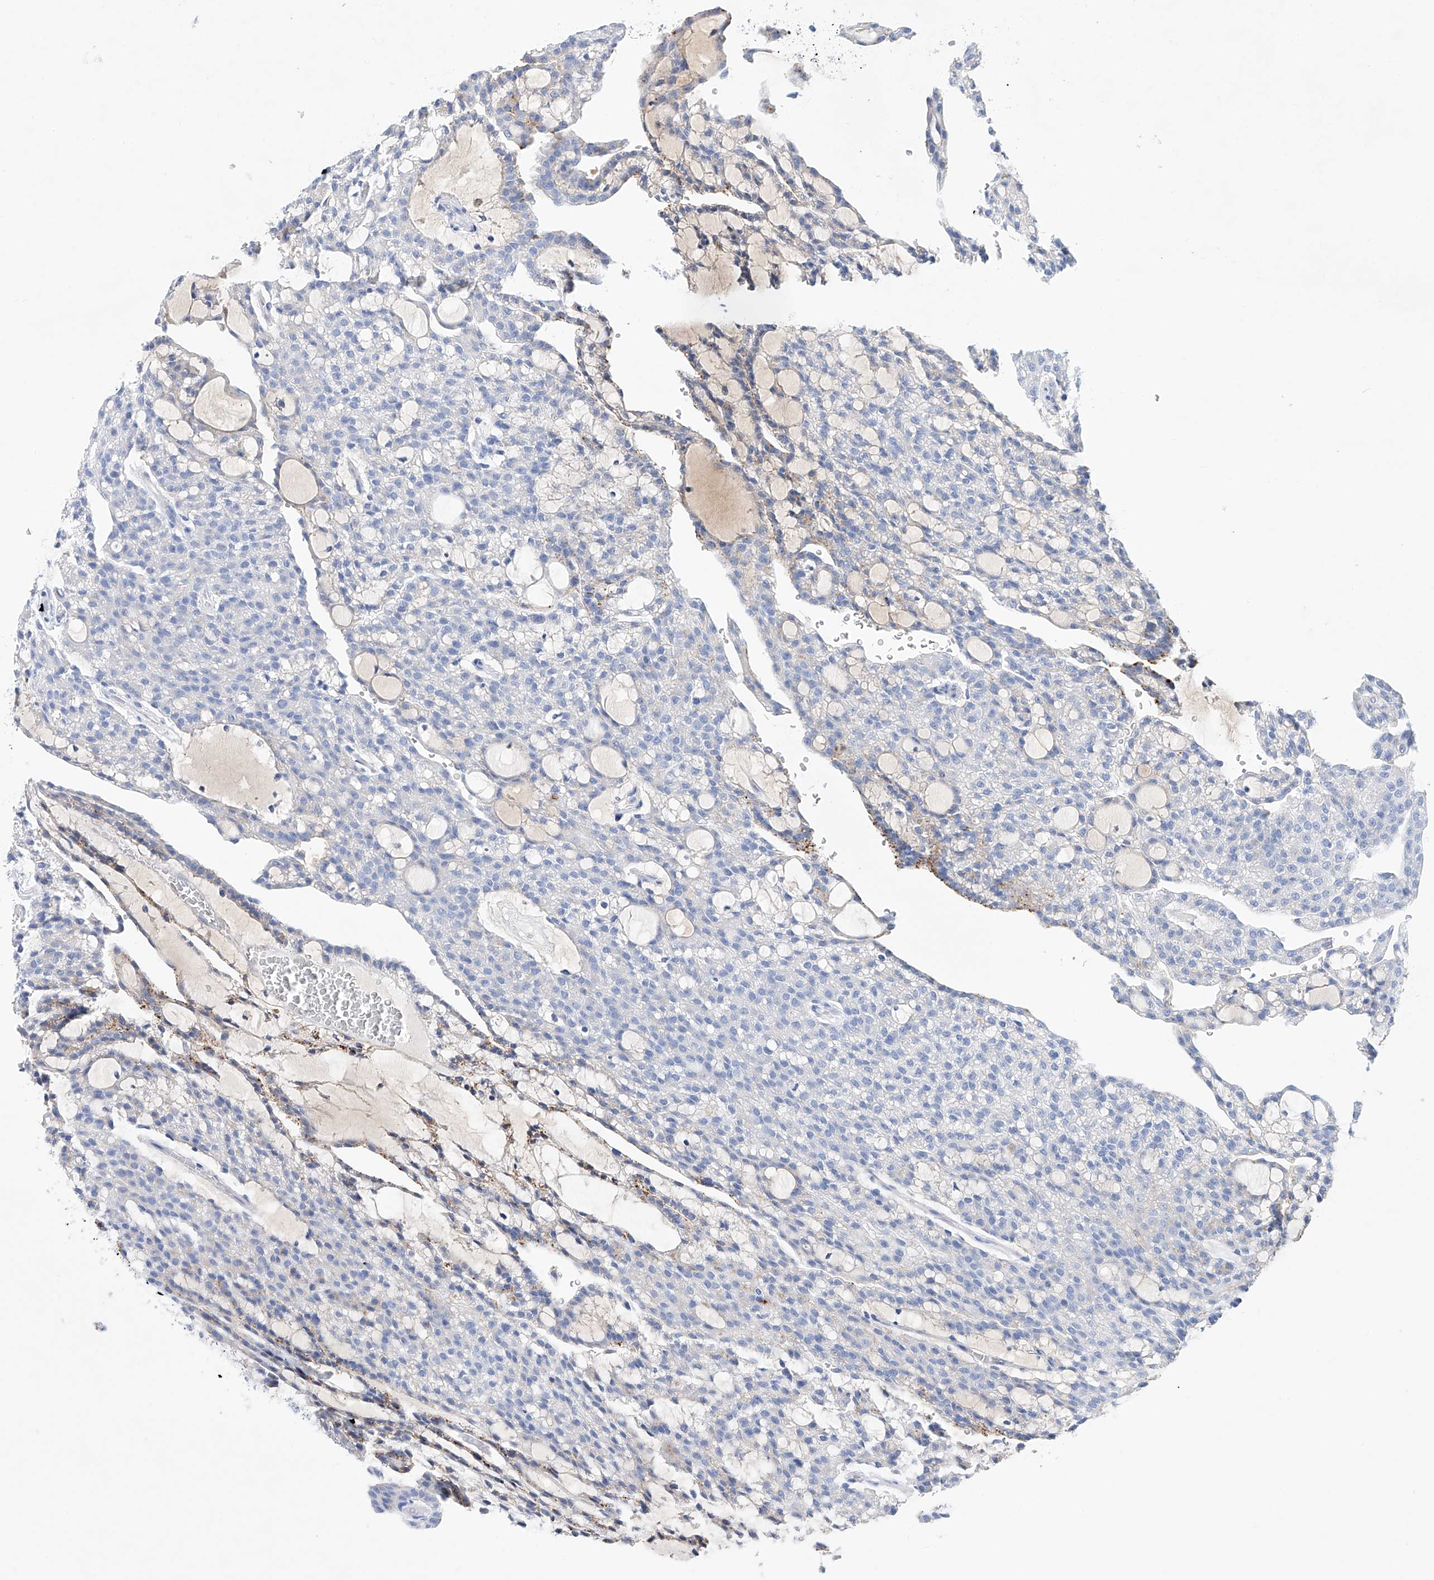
{"staining": {"intensity": "negative", "quantity": "none", "location": "none"}, "tissue": "renal cancer", "cell_type": "Tumor cells", "image_type": "cancer", "snomed": [{"axis": "morphology", "description": "Adenocarcinoma, NOS"}, {"axis": "topography", "description": "Kidney"}], "caption": "High magnification brightfield microscopy of renal adenocarcinoma stained with DAB (3,3'-diaminobenzidine) (brown) and counterstained with hematoxylin (blue): tumor cells show no significant staining. (Brightfield microscopy of DAB immunohistochemistry (IHC) at high magnification).", "gene": "LURAP1", "patient": {"sex": "male", "age": 63}}